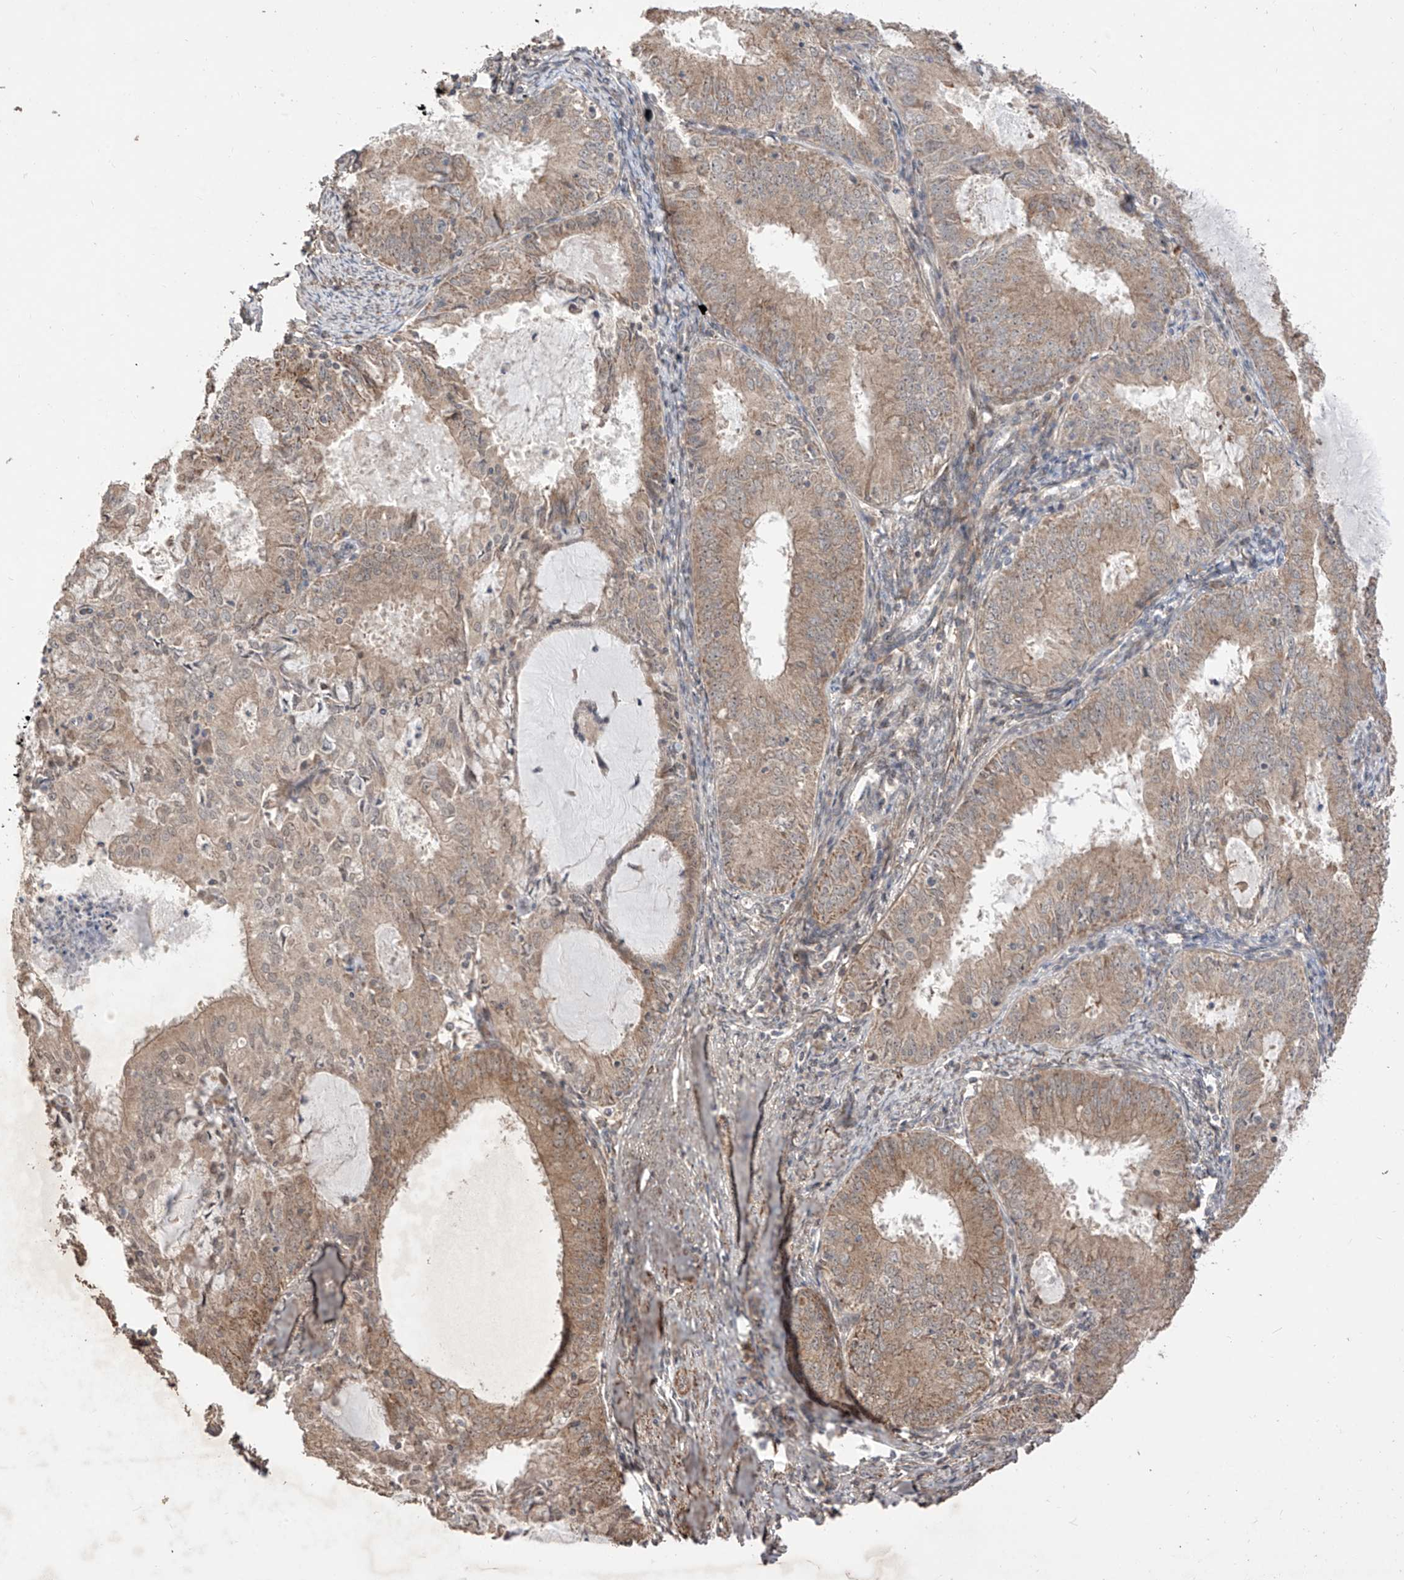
{"staining": {"intensity": "moderate", "quantity": "<25%", "location": "cytoplasmic/membranous"}, "tissue": "endometrial cancer", "cell_type": "Tumor cells", "image_type": "cancer", "snomed": [{"axis": "morphology", "description": "Adenocarcinoma, NOS"}, {"axis": "topography", "description": "Endometrium"}], "caption": "This is a photomicrograph of IHC staining of endometrial adenocarcinoma, which shows moderate expression in the cytoplasmic/membranous of tumor cells.", "gene": "LATS1", "patient": {"sex": "female", "age": 57}}